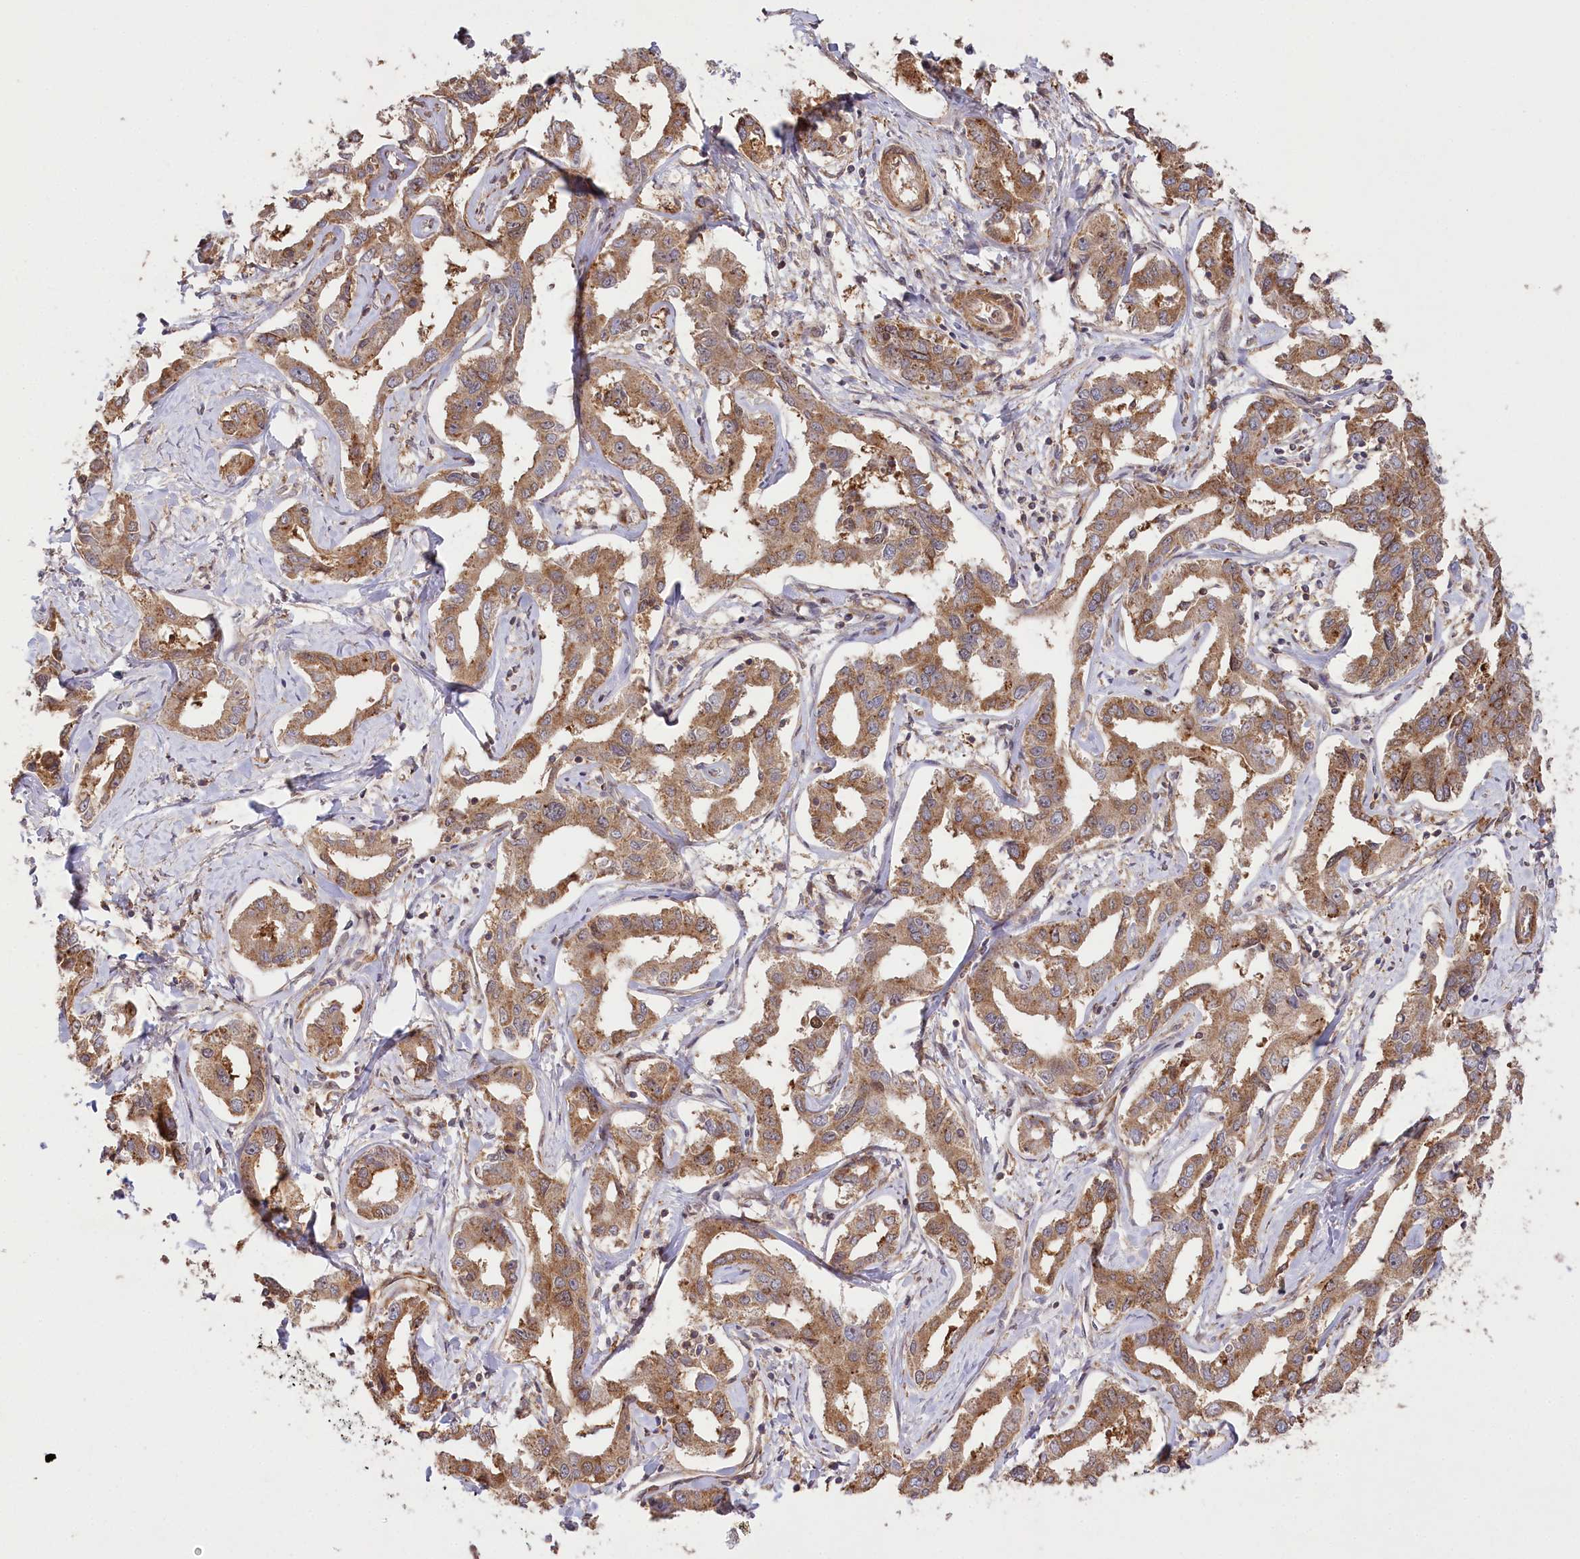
{"staining": {"intensity": "moderate", "quantity": "25%-75%", "location": "cytoplasmic/membranous"}, "tissue": "liver cancer", "cell_type": "Tumor cells", "image_type": "cancer", "snomed": [{"axis": "morphology", "description": "Cholangiocarcinoma"}, {"axis": "topography", "description": "Liver"}], "caption": "This is a micrograph of immunohistochemistry staining of liver cancer, which shows moderate positivity in the cytoplasmic/membranous of tumor cells.", "gene": "CCDC91", "patient": {"sex": "male", "age": 59}}